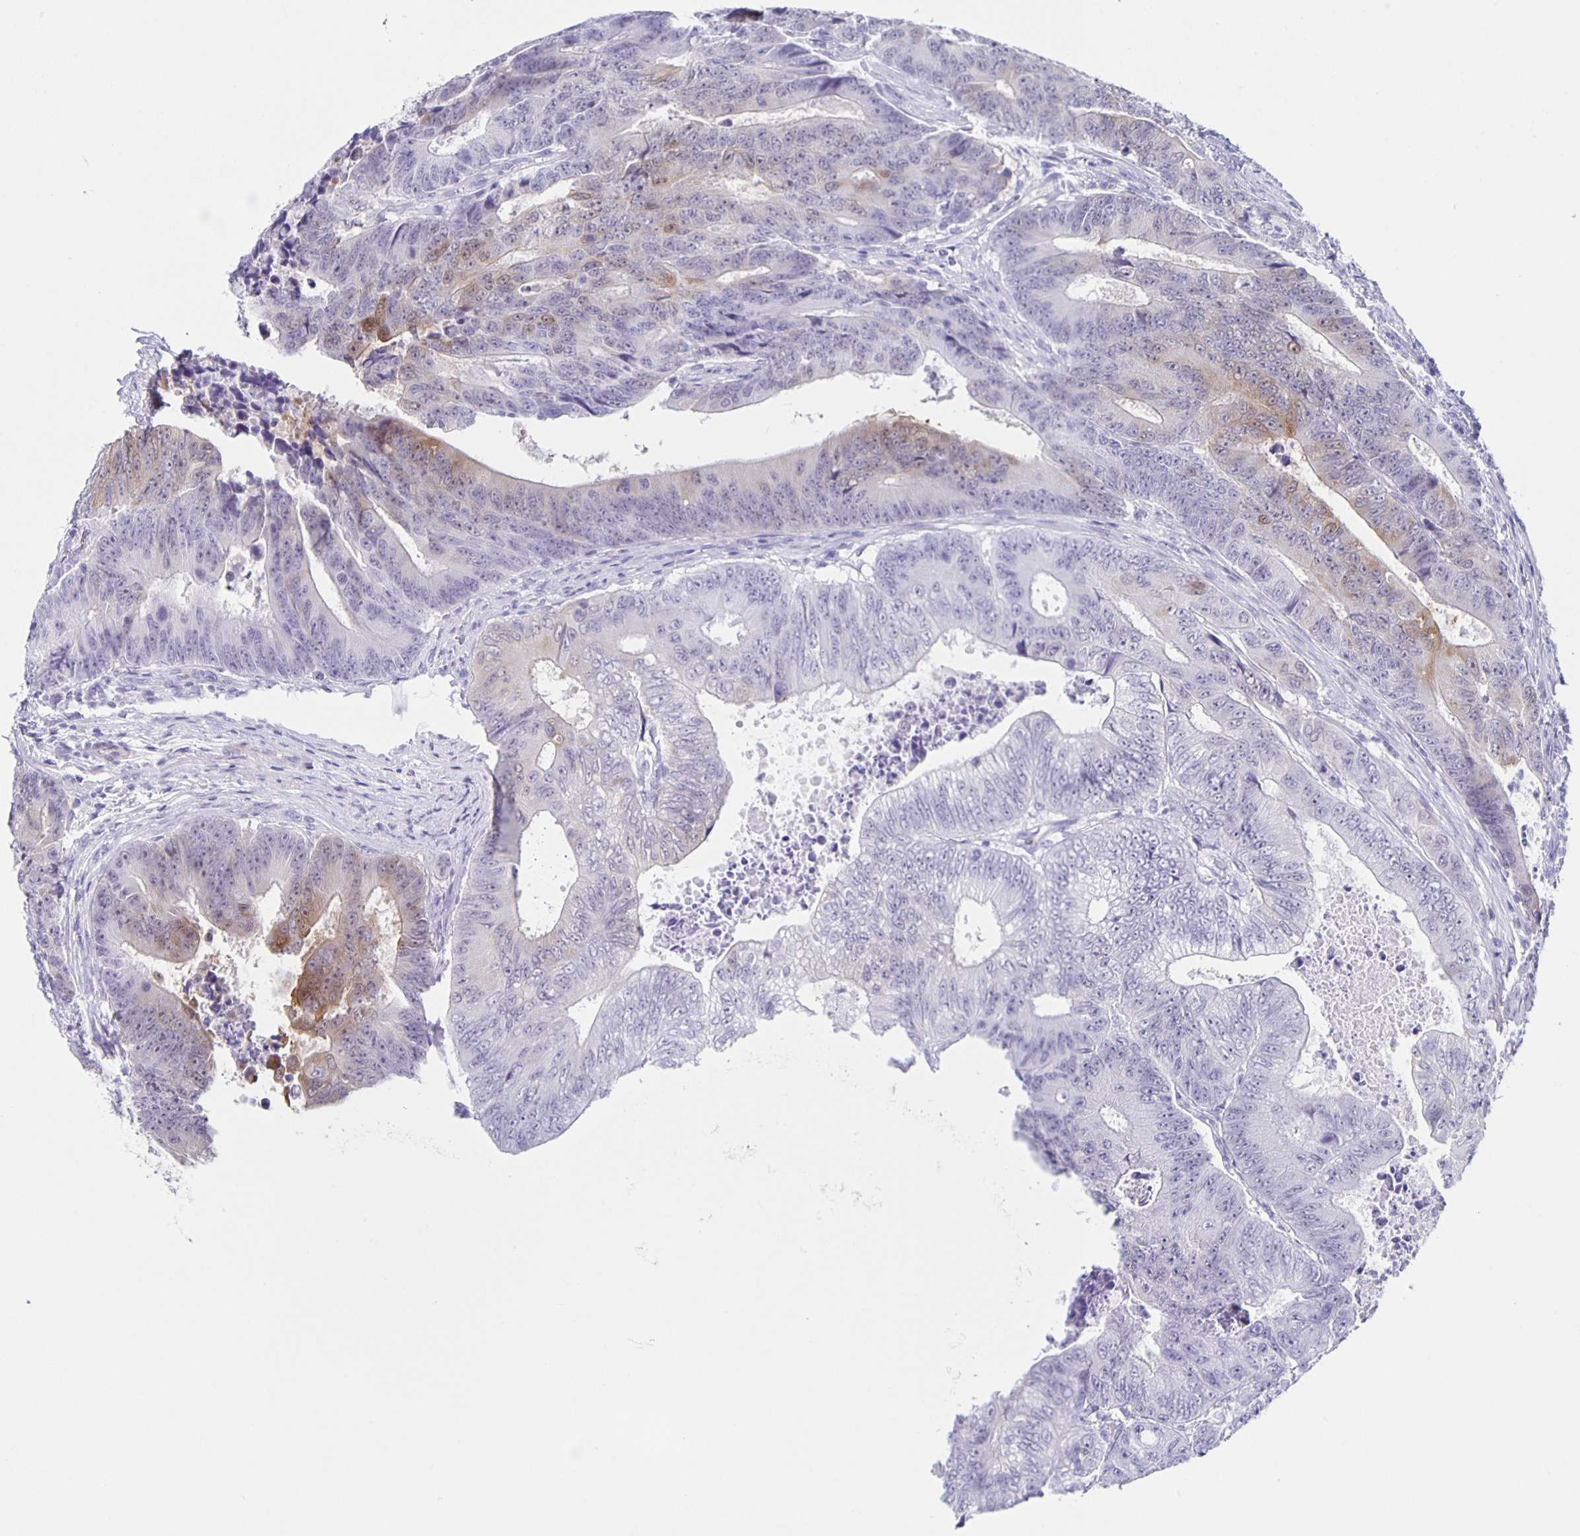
{"staining": {"intensity": "weak", "quantity": "<25%", "location": "cytoplasmic/membranous,nuclear"}, "tissue": "colorectal cancer", "cell_type": "Tumor cells", "image_type": "cancer", "snomed": [{"axis": "morphology", "description": "Adenocarcinoma, NOS"}, {"axis": "topography", "description": "Colon"}], "caption": "Adenocarcinoma (colorectal) stained for a protein using IHC reveals no expression tumor cells.", "gene": "TPPP", "patient": {"sex": "female", "age": 48}}